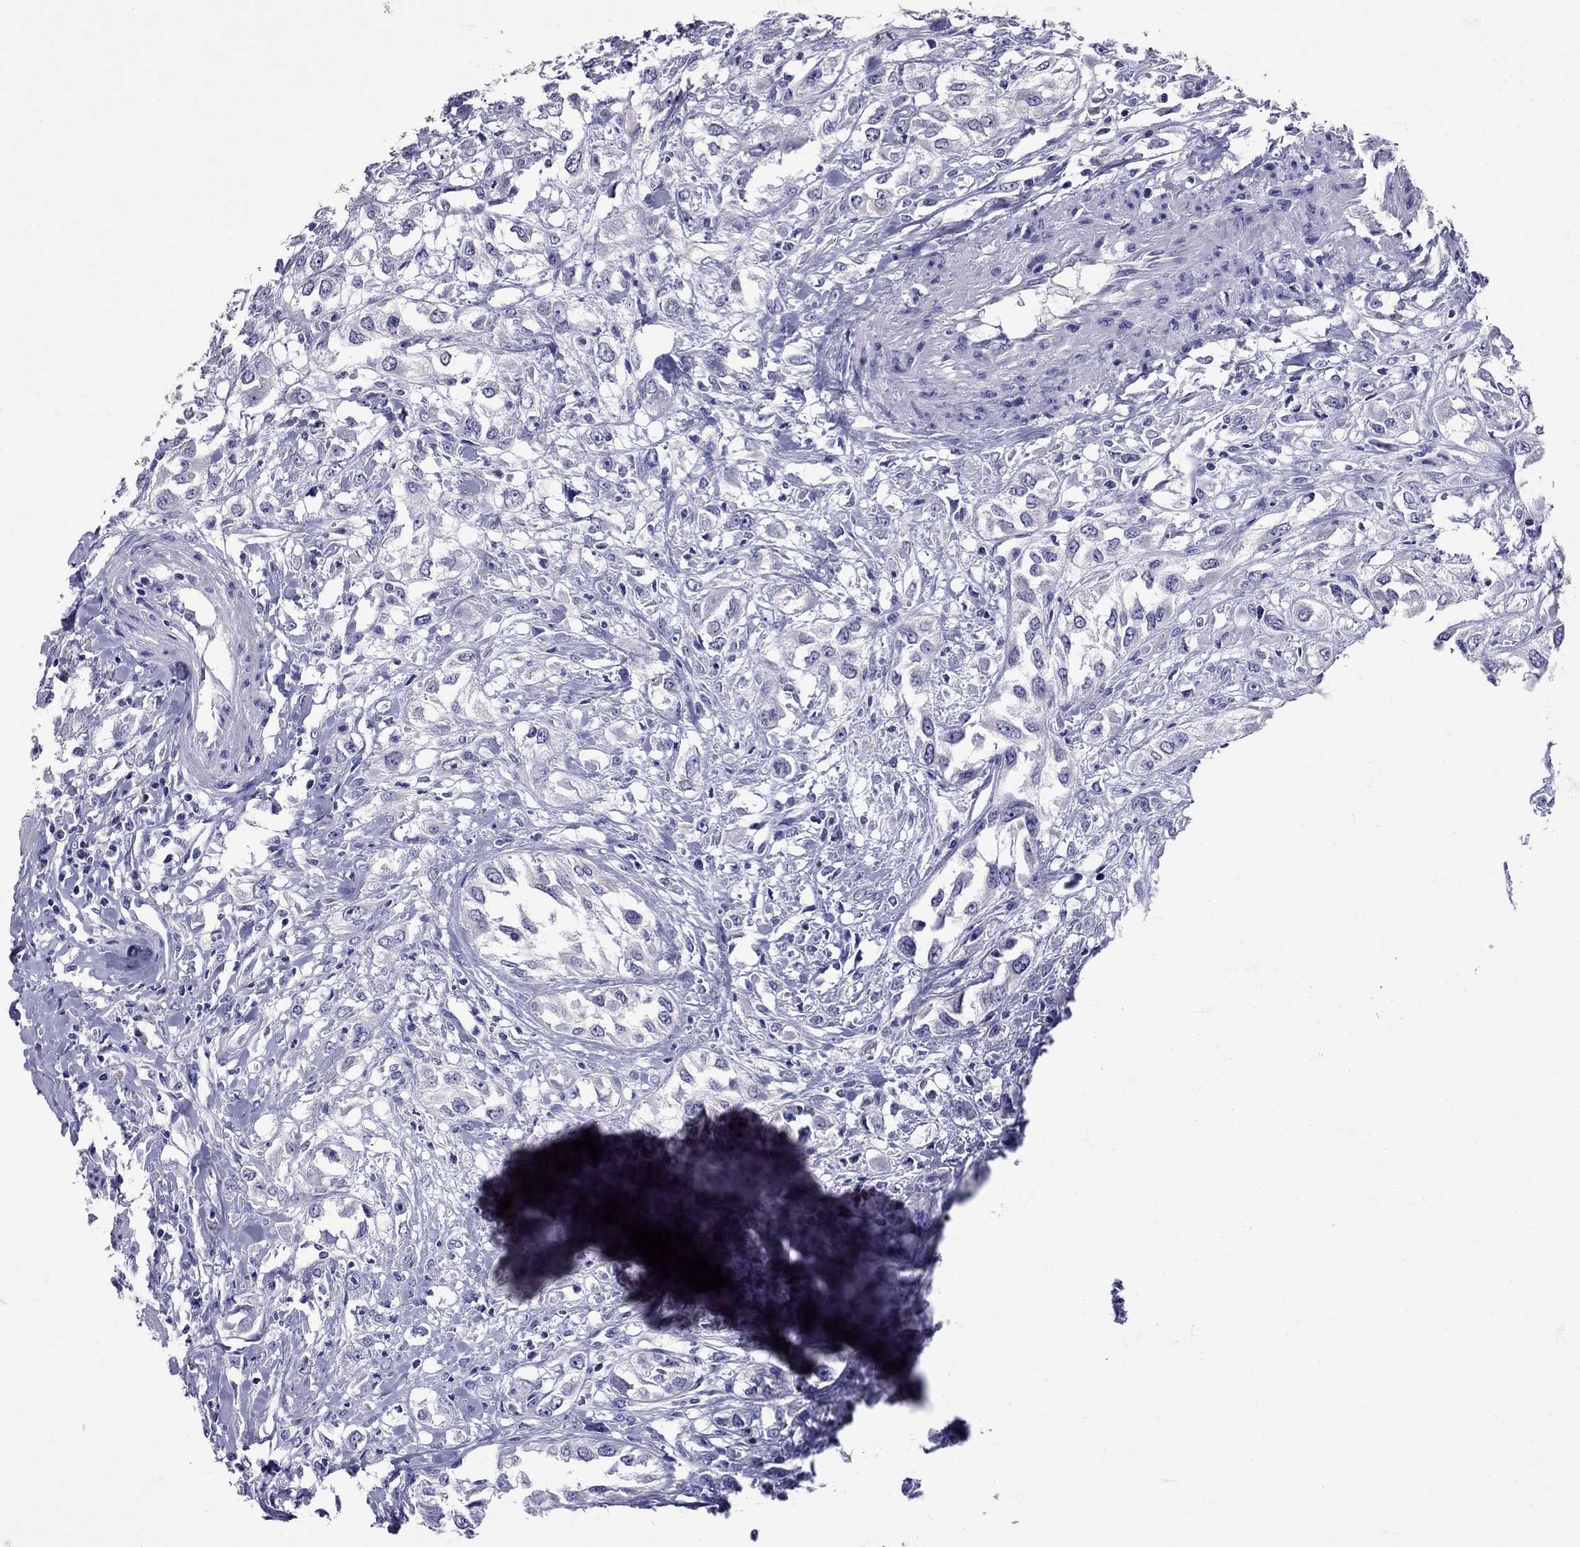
{"staining": {"intensity": "negative", "quantity": "none", "location": "none"}, "tissue": "urothelial cancer", "cell_type": "Tumor cells", "image_type": "cancer", "snomed": [{"axis": "morphology", "description": "Urothelial carcinoma, High grade"}, {"axis": "topography", "description": "Urinary bladder"}], "caption": "A high-resolution photomicrograph shows immunohistochemistry staining of urothelial cancer, which displays no significant expression in tumor cells.", "gene": "TBR1", "patient": {"sex": "male", "age": 67}}